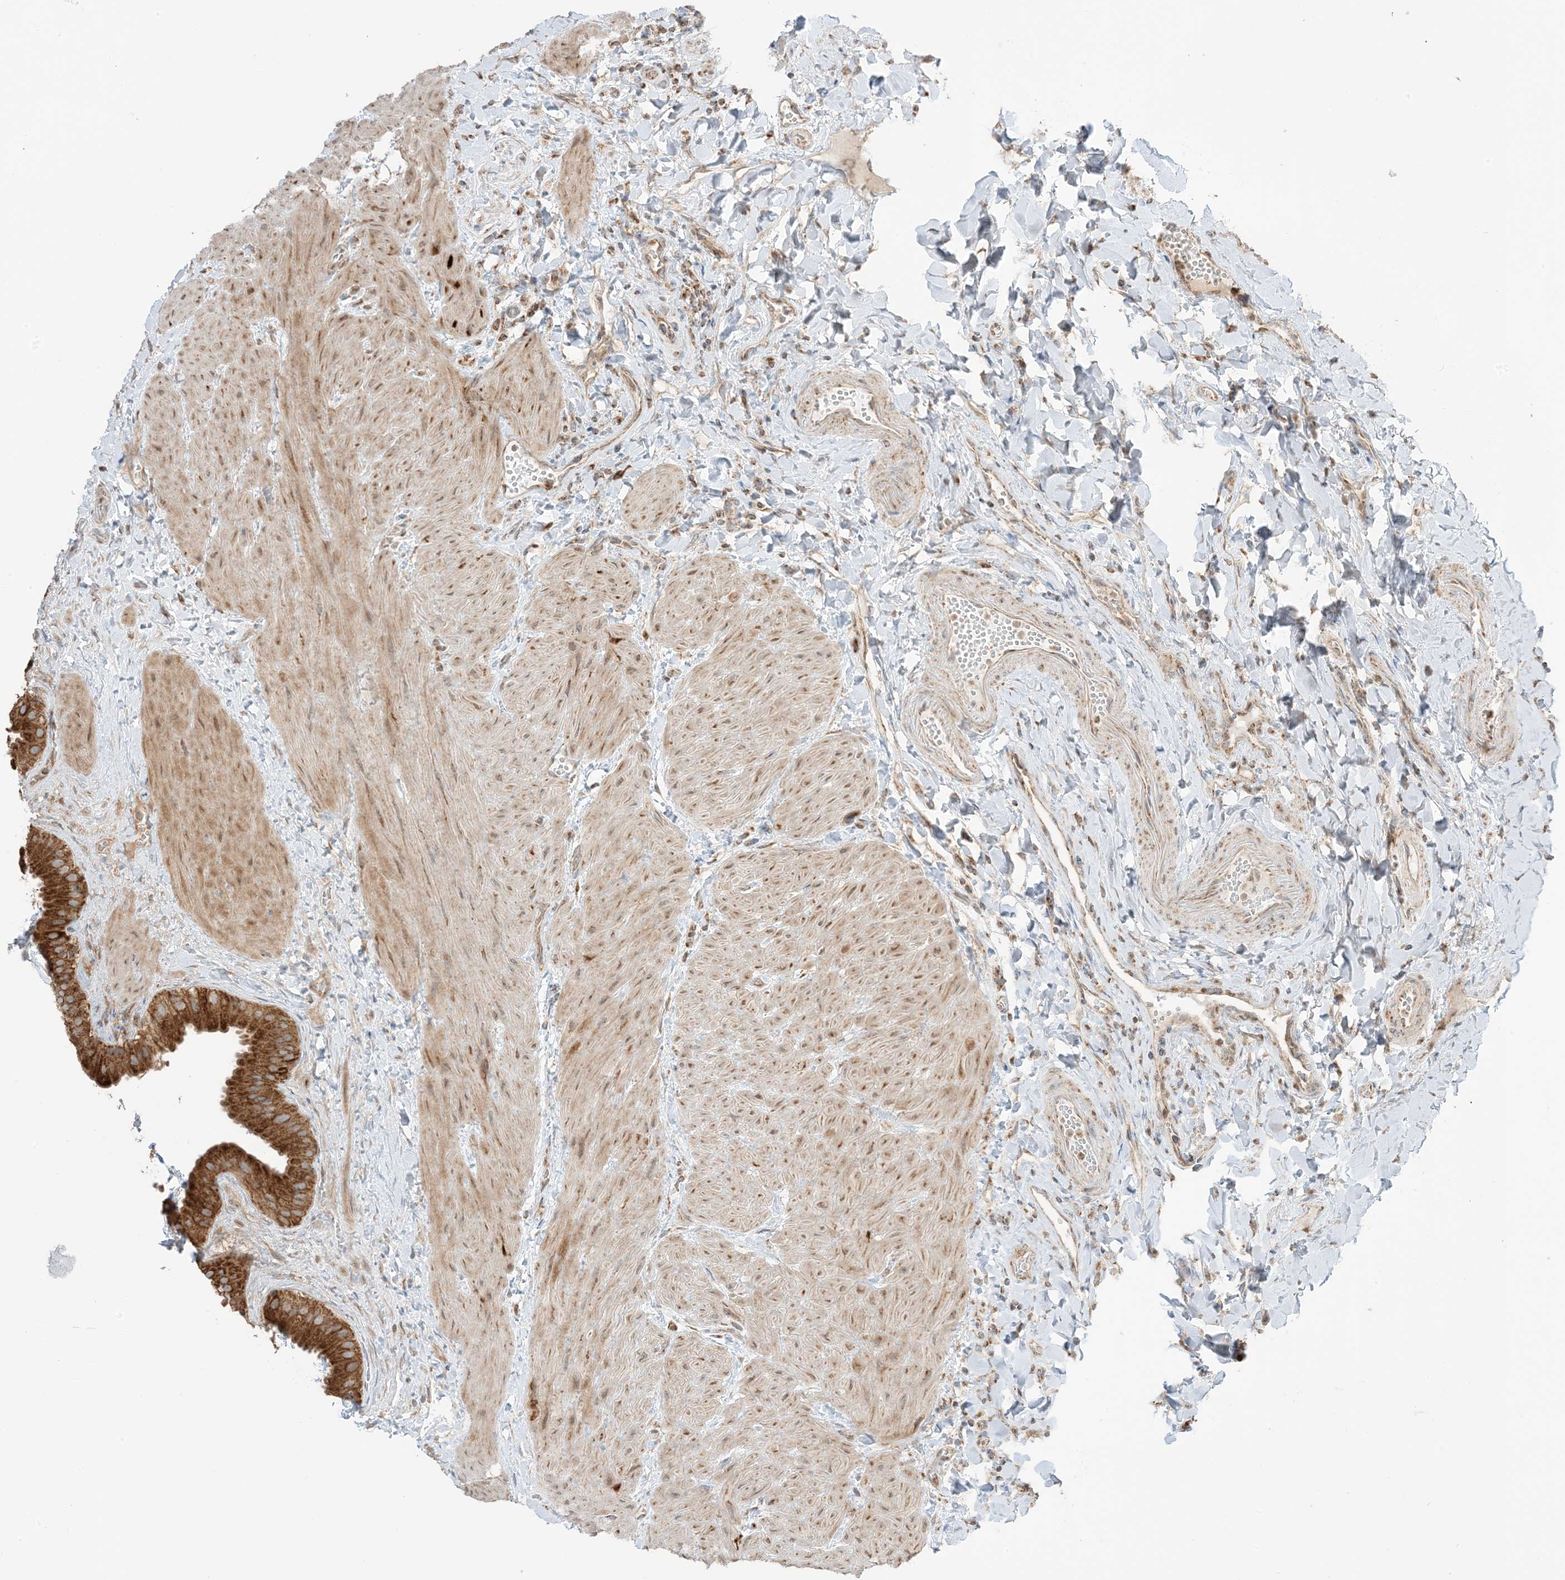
{"staining": {"intensity": "strong", "quantity": ">75%", "location": "cytoplasmic/membranous"}, "tissue": "gallbladder", "cell_type": "Glandular cells", "image_type": "normal", "snomed": [{"axis": "morphology", "description": "Normal tissue, NOS"}, {"axis": "topography", "description": "Gallbladder"}], "caption": "This is a photomicrograph of immunohistochemistry staining of unremarkable gallbladder, which shows strong staining in the cytoplasmic/membranous of glandular cells.", "gene": "N4BP3", "patient": {"sex": "male", "age": 55}}